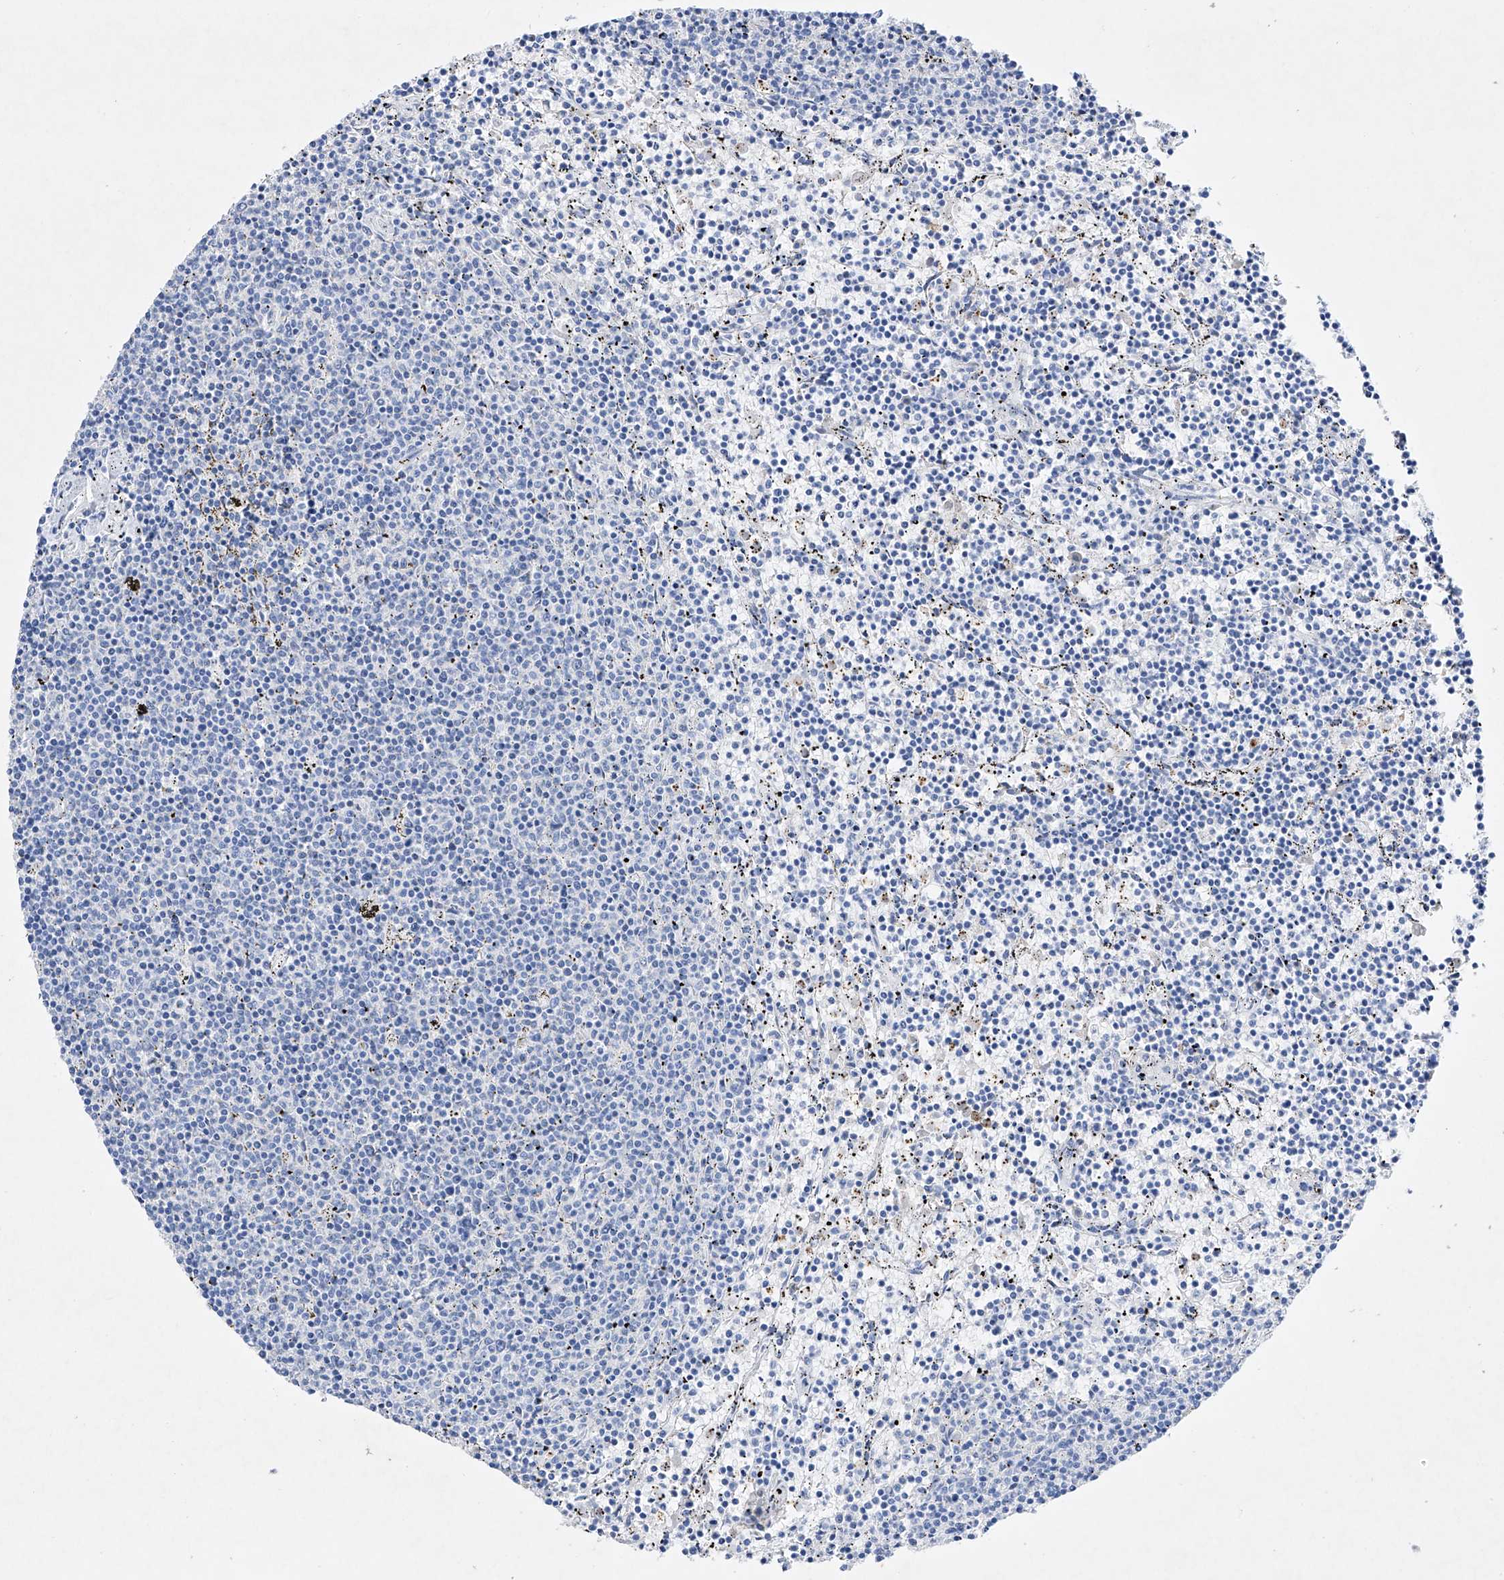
{"staining": {"intensity": "negative", "quantity": "none", "location": "none"}, "tissue": "lymphoma", "cell_type": "Tumor cells", "image_type": "cancer", "snomed": [{"axis": "morphology", "description": "Malignant lymphoma, non-Hodgkin's type, Low grade"}, {"axis": "topography", "description": "Spleen"}], "caption": "Histopathology image shows no significant protein positivity in tumor cells of low-grade malignant lymphoma, non-Hodgkin's type. The staining is performed using DAB (3,3'-diaminobenzidine) brown chromogen with nuclei counter-stained in using hematoxylin.", "gene": "TM7SF2", "patient": {"sex": "female", "age": 50}}